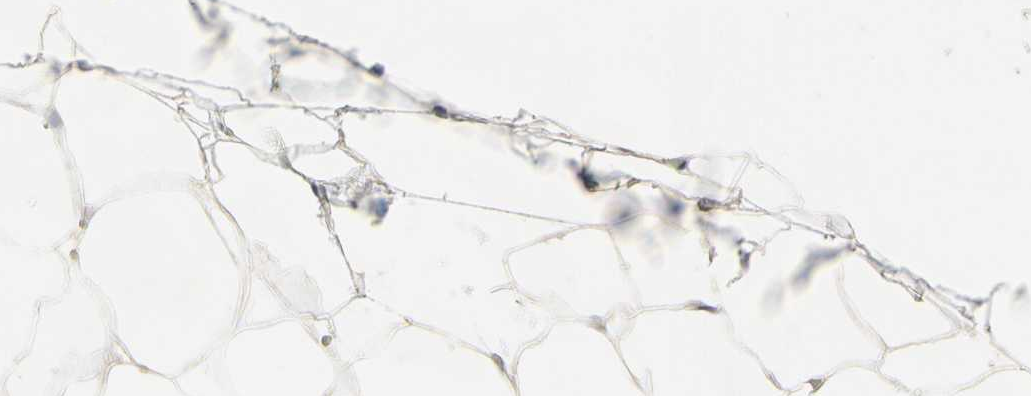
{"staining": {"intensity": "weak", "quantity": ">75%", "location": "cytoplasmic/membranous"}, "tissue": "adipose tissue", "cell_type": "Adipocytes", "image_type": "normal", "snomed": [{"axis": "morphology", "description": "Normal tissue, NOS"}, {"axis": "topography", "description": "Breast"}, {"axis": "topography", "description": "Adipose tissue"}], "caption": "Protein staining of normal adipose tissue displays weak cytoplasmic/membranous expression in approximately >75% of adipocytes. (DAB = brown stain, brightfield microscopy at high magnification).", "gene": "AKAP9", "patient": {"sex": "female", "age": 25}}